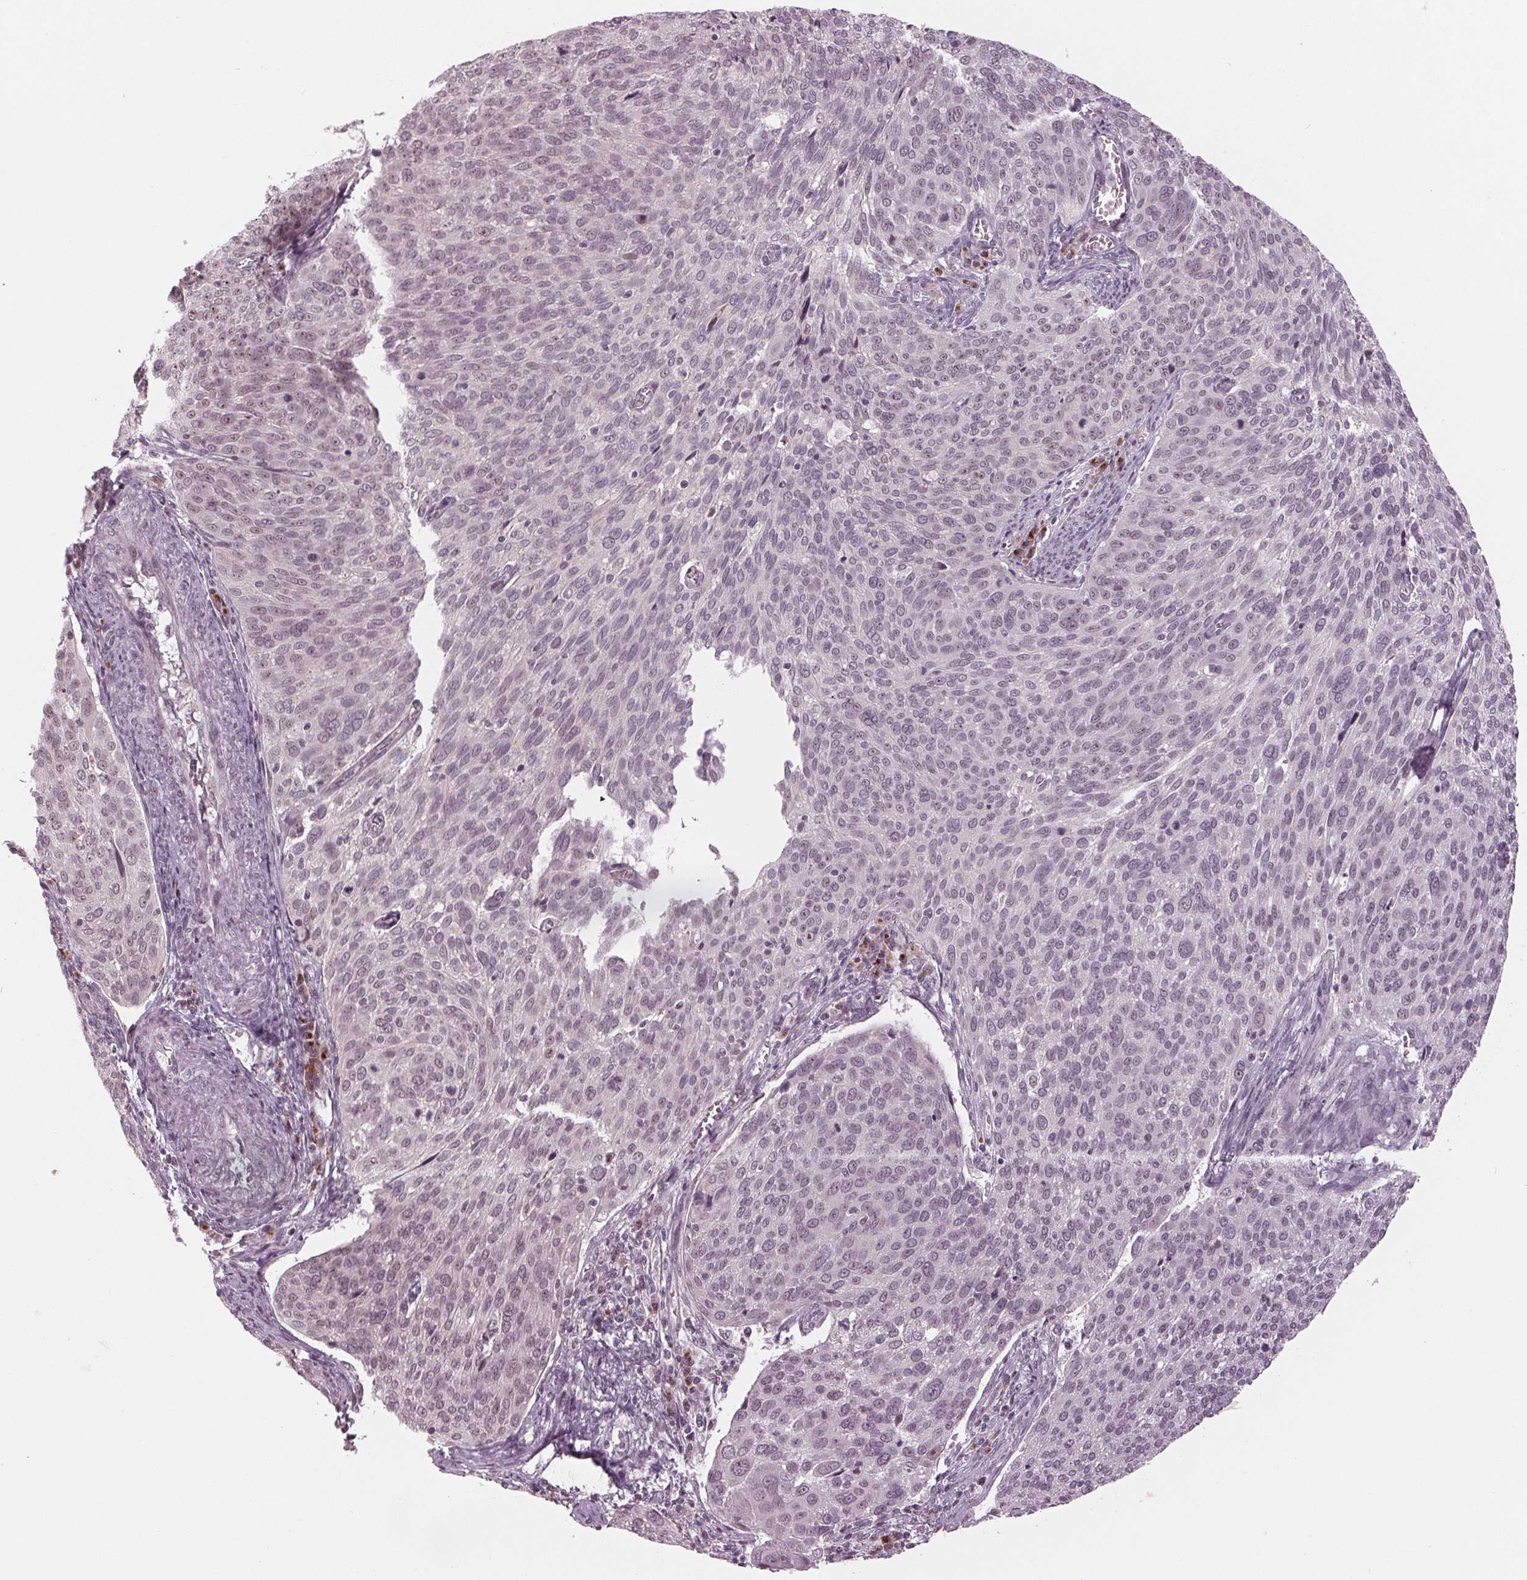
{"staining": {"intensity": "weak", "quantity": "<25%", "location": "nuclear"}, "tissue": "cervical cancer", "cell_type": "Tumor cells", "image_type": "cancer", "snomed": [{"axis": "morphology", "description": "Squamous cell carcinoma, NOS"}, {"axis": "topography", "description": "Cervix"}], "caption": "An image of human cervical cancer is negative for staining in tumor cells. The staining is performed using DAB brown chromogen with nuclei counter-stained in using hematoxylin.", "gene": "SLX4", "patient": {"sex": "female", "age": 39}}